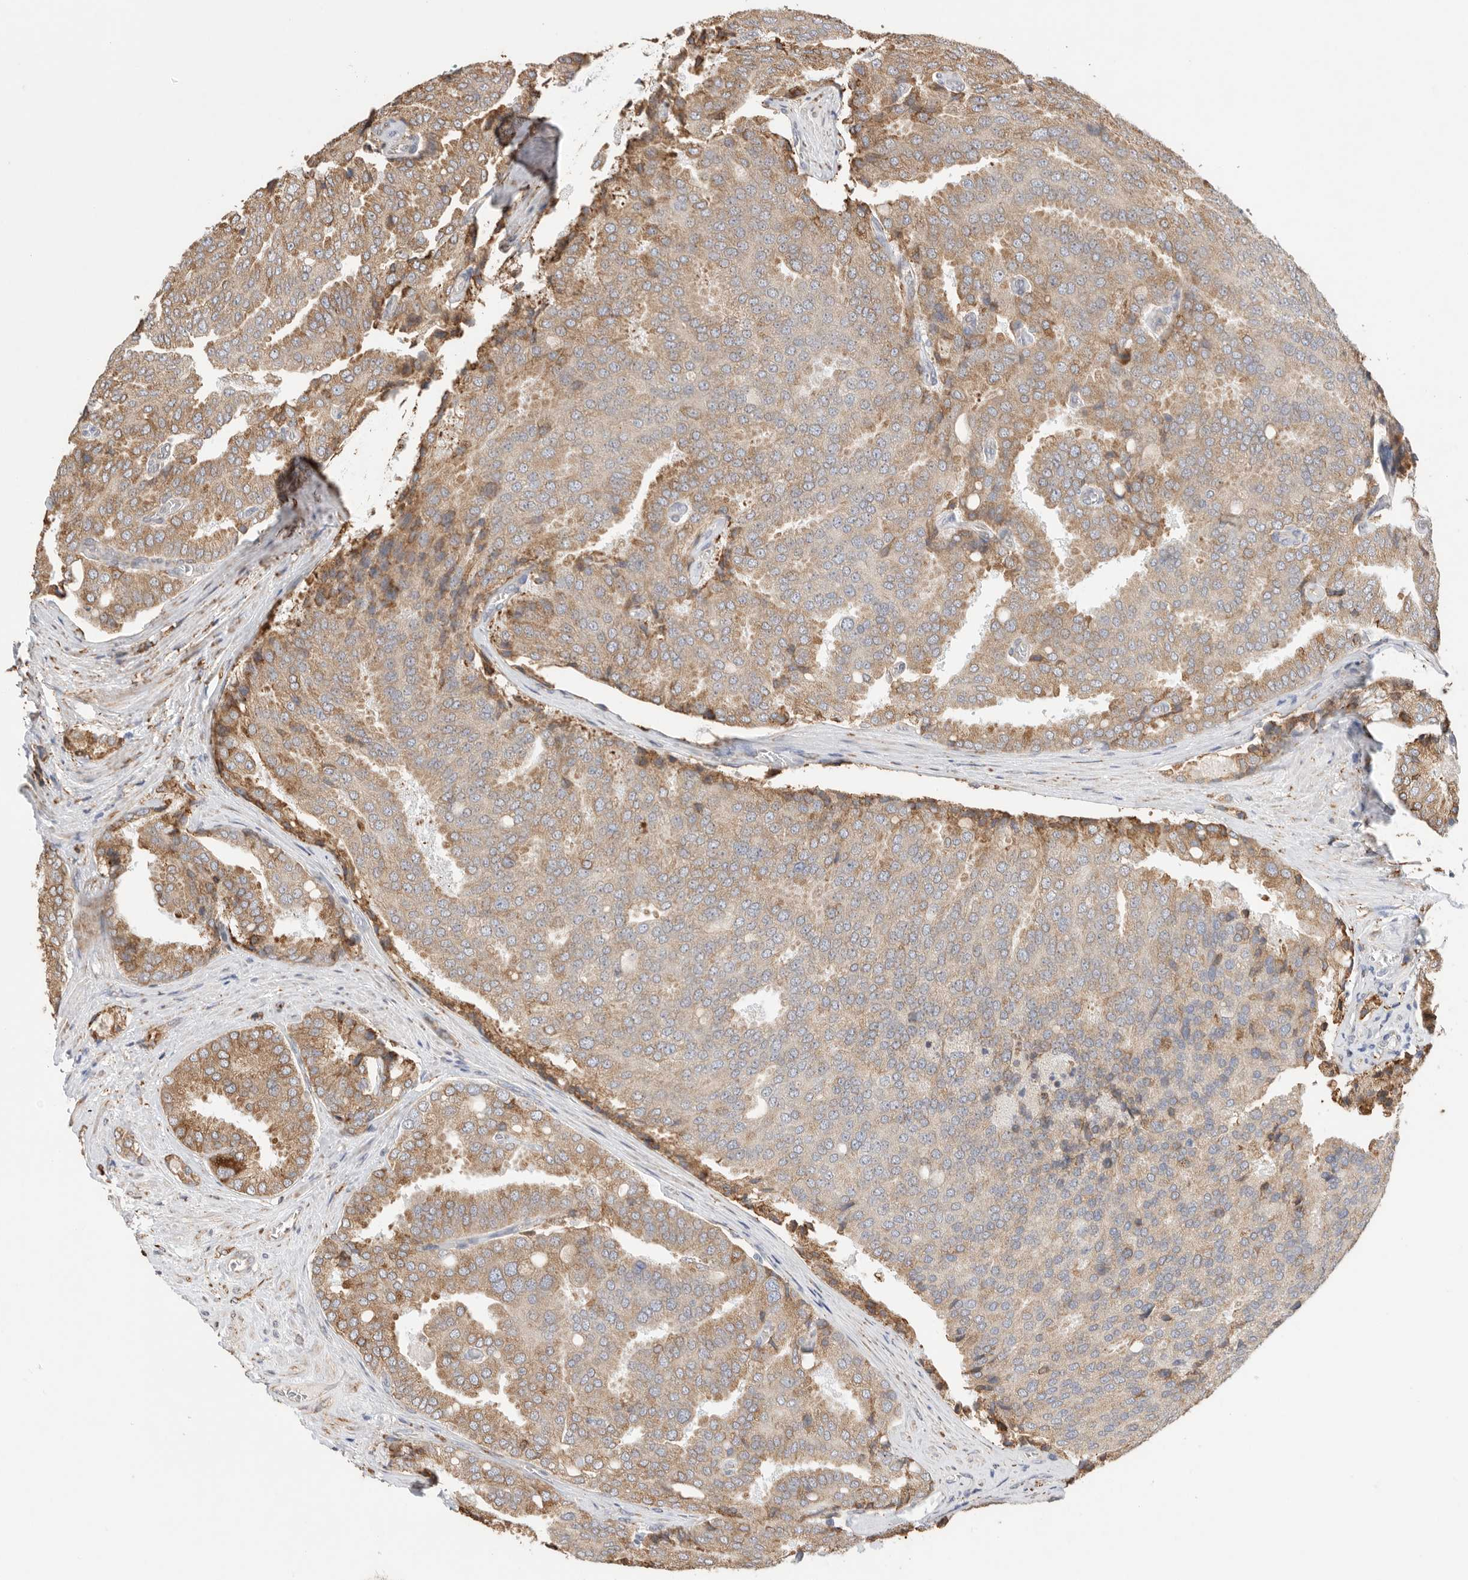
{"staining": {"intensity": "moderate", "quantity": ">75%", "location": "cytoplasmic/membranous"}, "tissue": "prostate cancer", "cell_type": "Tumor cells", "image_type": "cancer", "snomed": [{"axis": "morphology", "description": "Adenocarcinoma, High grade"}, {"axis": "topography", "description": "Prostate"}], "caption": "This micrograph reveals immunohistochemistry (IHC) staining of human prostate cancer, with medium moderate cytoplasmic/membranous expression in about >75% of tumor cells.", "gene": "BLOC1S5", "patient": {"sex": "male", "age": 50}}